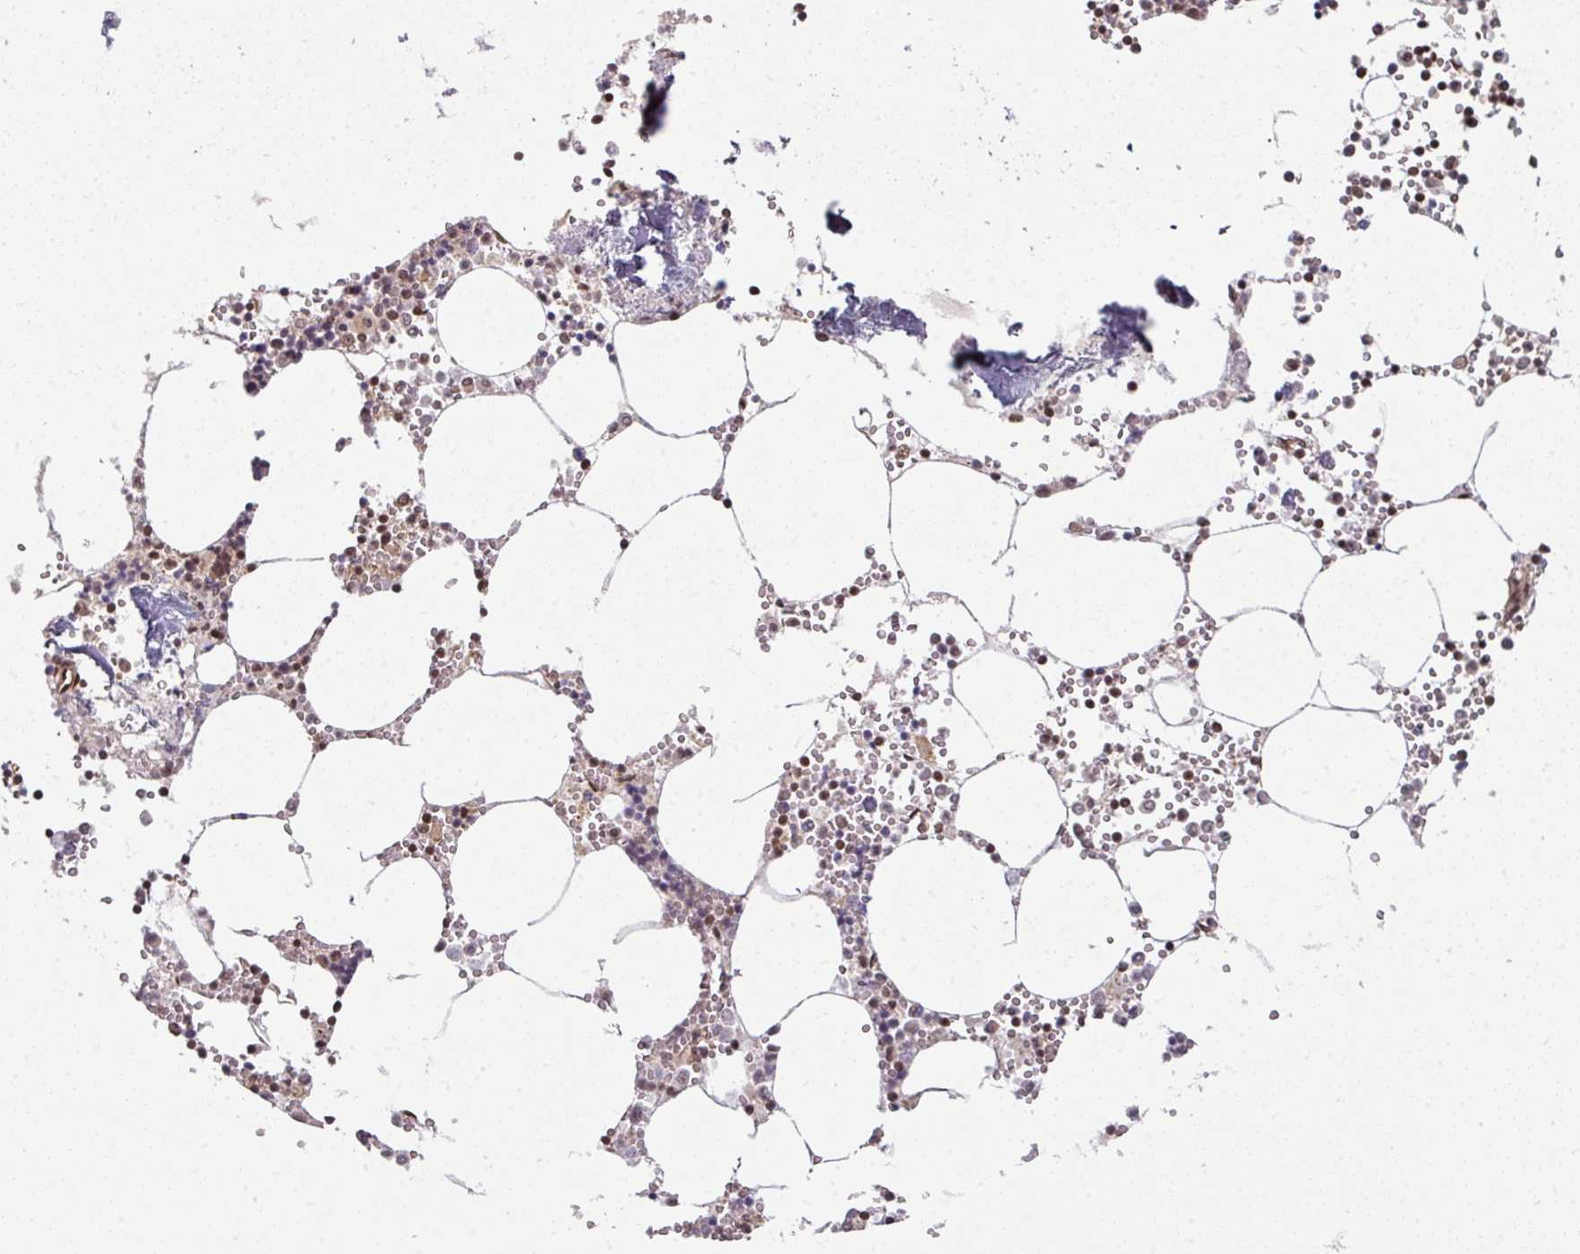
{"staining": {"intensity": "moderate", "quantity": "<25%", "location": "nuclear"}, "tissue": "bone marrow", "cell_type": "Hematopoietic cells", "image_type": "normal", "snomed": [{"axis": "morphology", "description": "Normal tissue, NOS"}, {"axis": "topography", "description": "Bone marrow"}], "caption": "High-magnification brightfield microscopy of normal bone marrow stained with DAB (brown) and counterstained with hematoxylin (blue). hematopoietic cells exhibit moderate nuclear staining is seen in about<25% of cells. (brown staining indicates protein expression, while blue staining denotes nuclei).", "gene": "SIK3", "patient": {"sex": "male", "age": 54}}